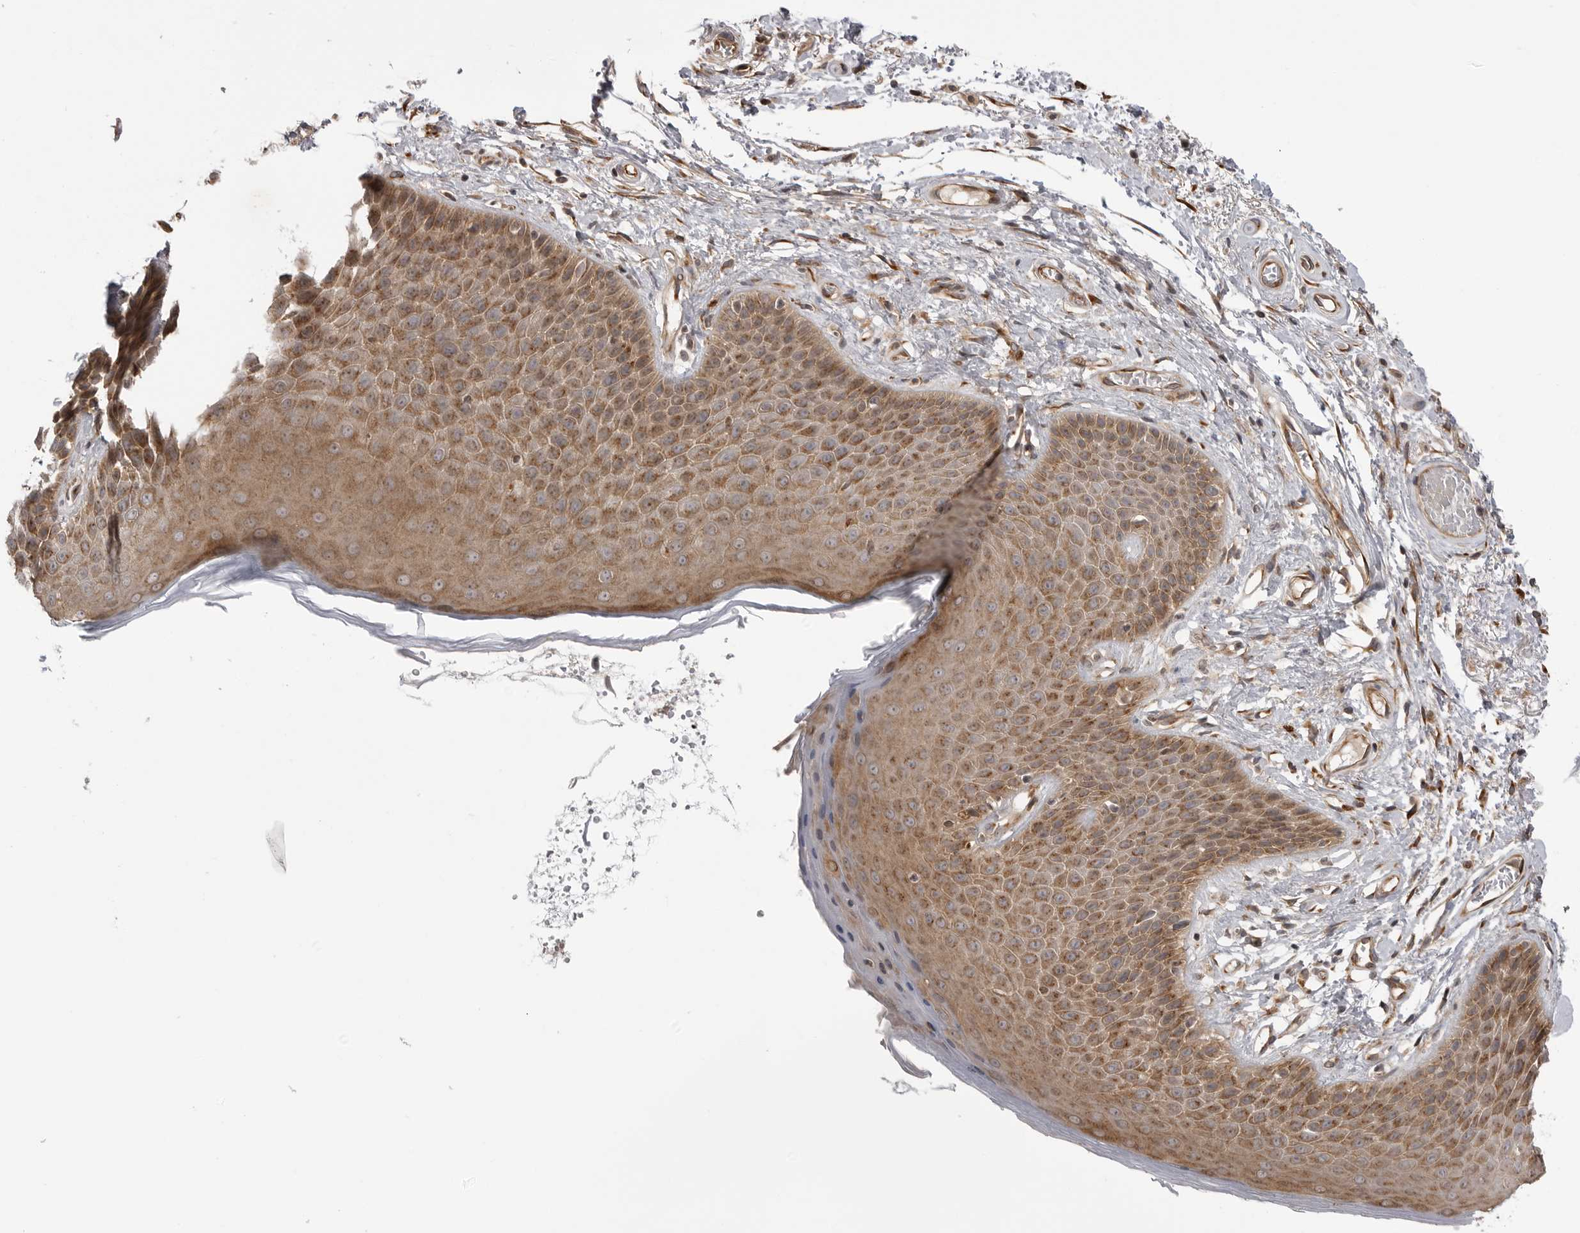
{"staining": {"intensity": "moderate", "quantity": ">75%", "location": "cytoplasmic/membranous"}, "tissue": "skin", "cell_type": "Epidermal cells", "image_type": "normal", "snomed": [{"axis": "morphology", "description": "Normal tissue, NOS"}, {"axis": "topography", "description": "Anal"}], "caption": "Protein staining by immunohistochemistry (IHC) exhibits moderate cytoplasmic/membranous positivity in approximately >75% of epidermal cells in normal skin.", "gene": "LRRC45", "patient": {"sex": "male", "age": 74}}